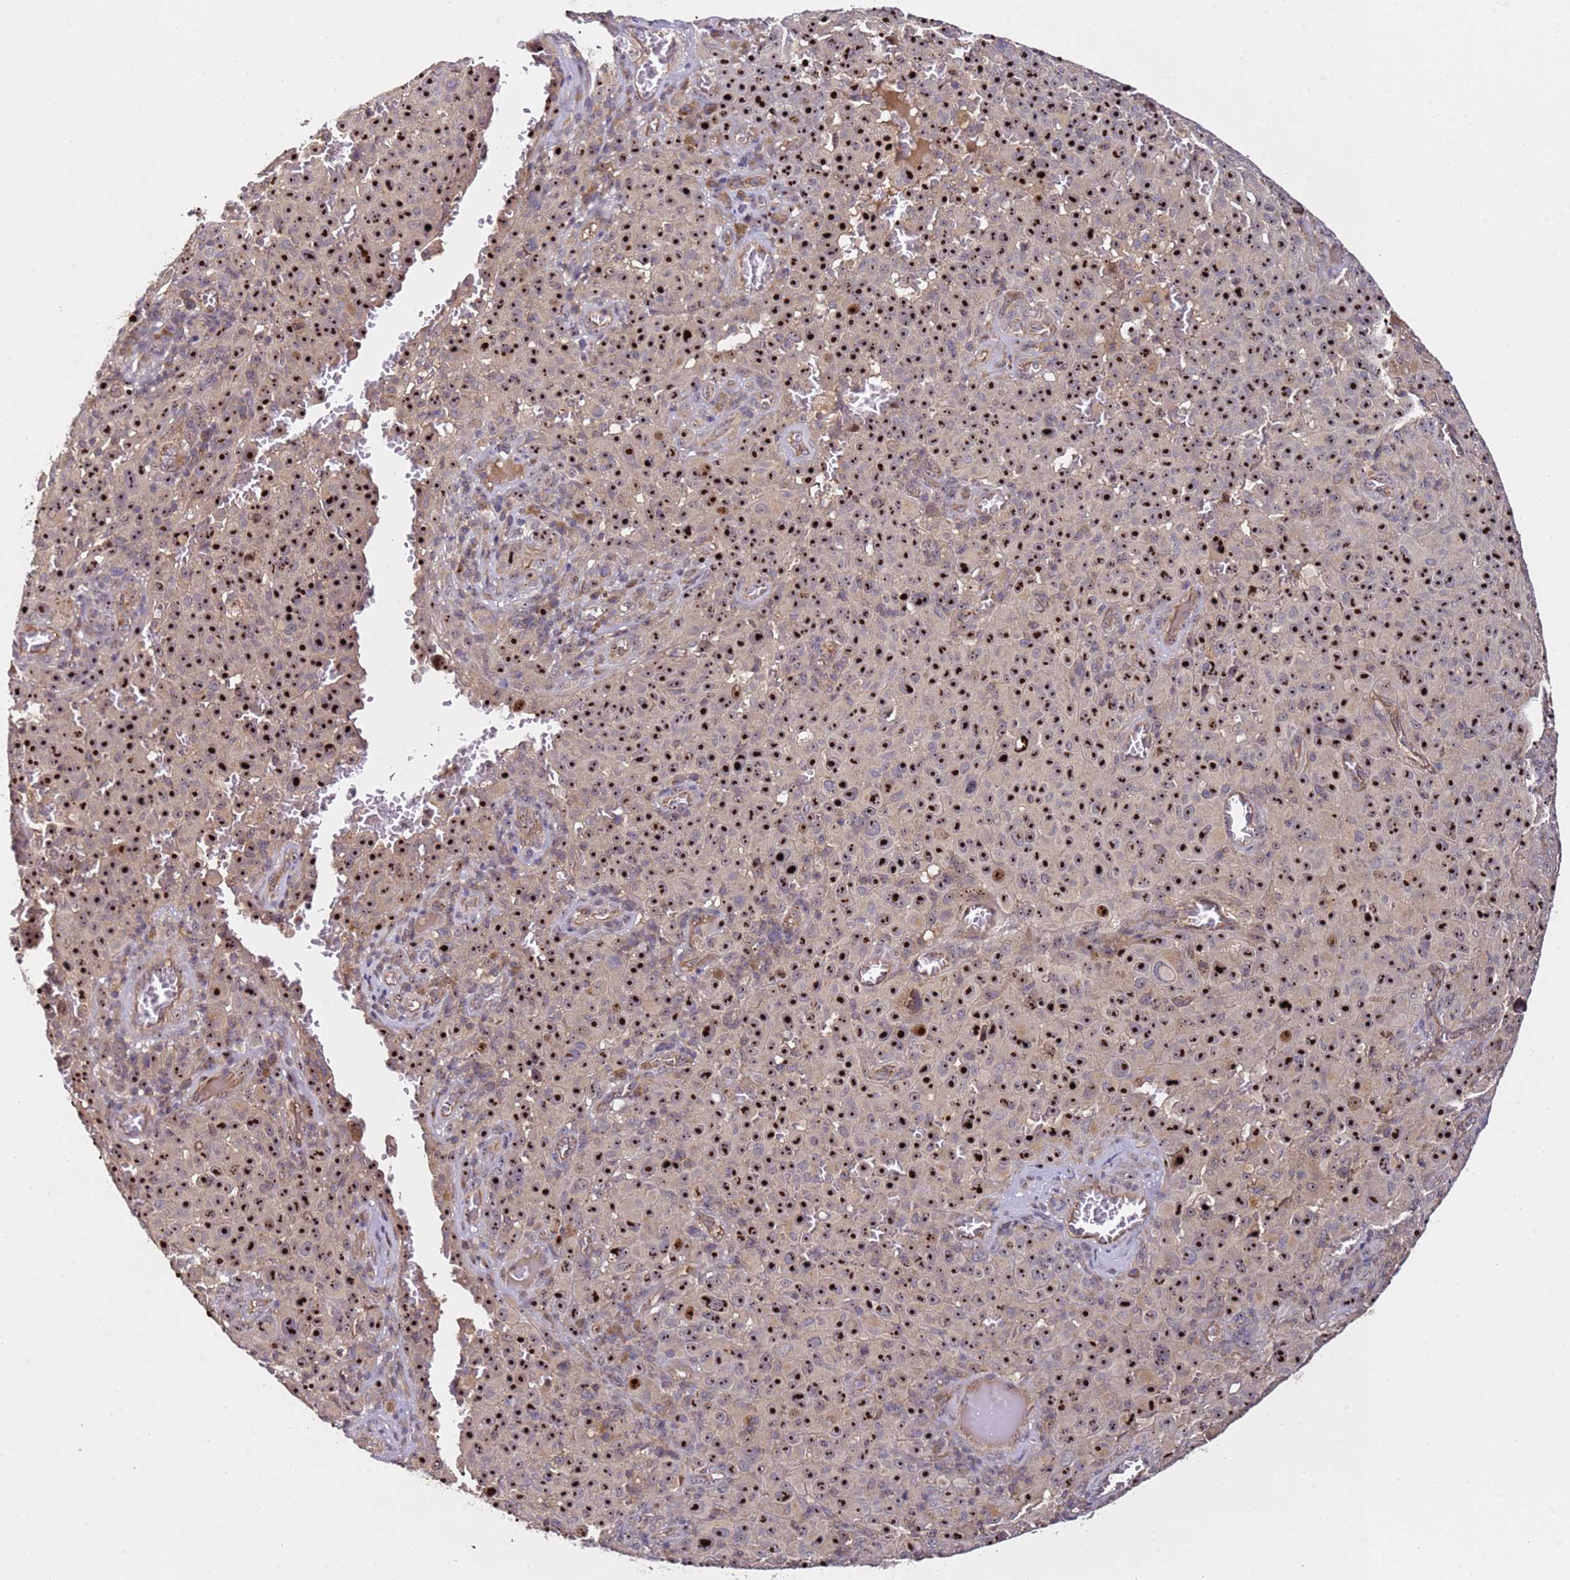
{"staining": {"intensity": "strong", "quantity": ">75%", "location": "nuclear"}, "tissue": "melanoma", "cell_type": "Tumor cells", "image_type": "cancer", "snomed": [{"axis": "morphology", "description": "Malignant melanoma, NOS"}, {"axis": "topography", "description": "Skin"}], "caption": "Protein staining of malignant melanoma tissue reveals strong nuclear staining in approximately >75% of tumor cells.", "gene": "DDX27", "patient": {"sex": "female", "age": 82}}